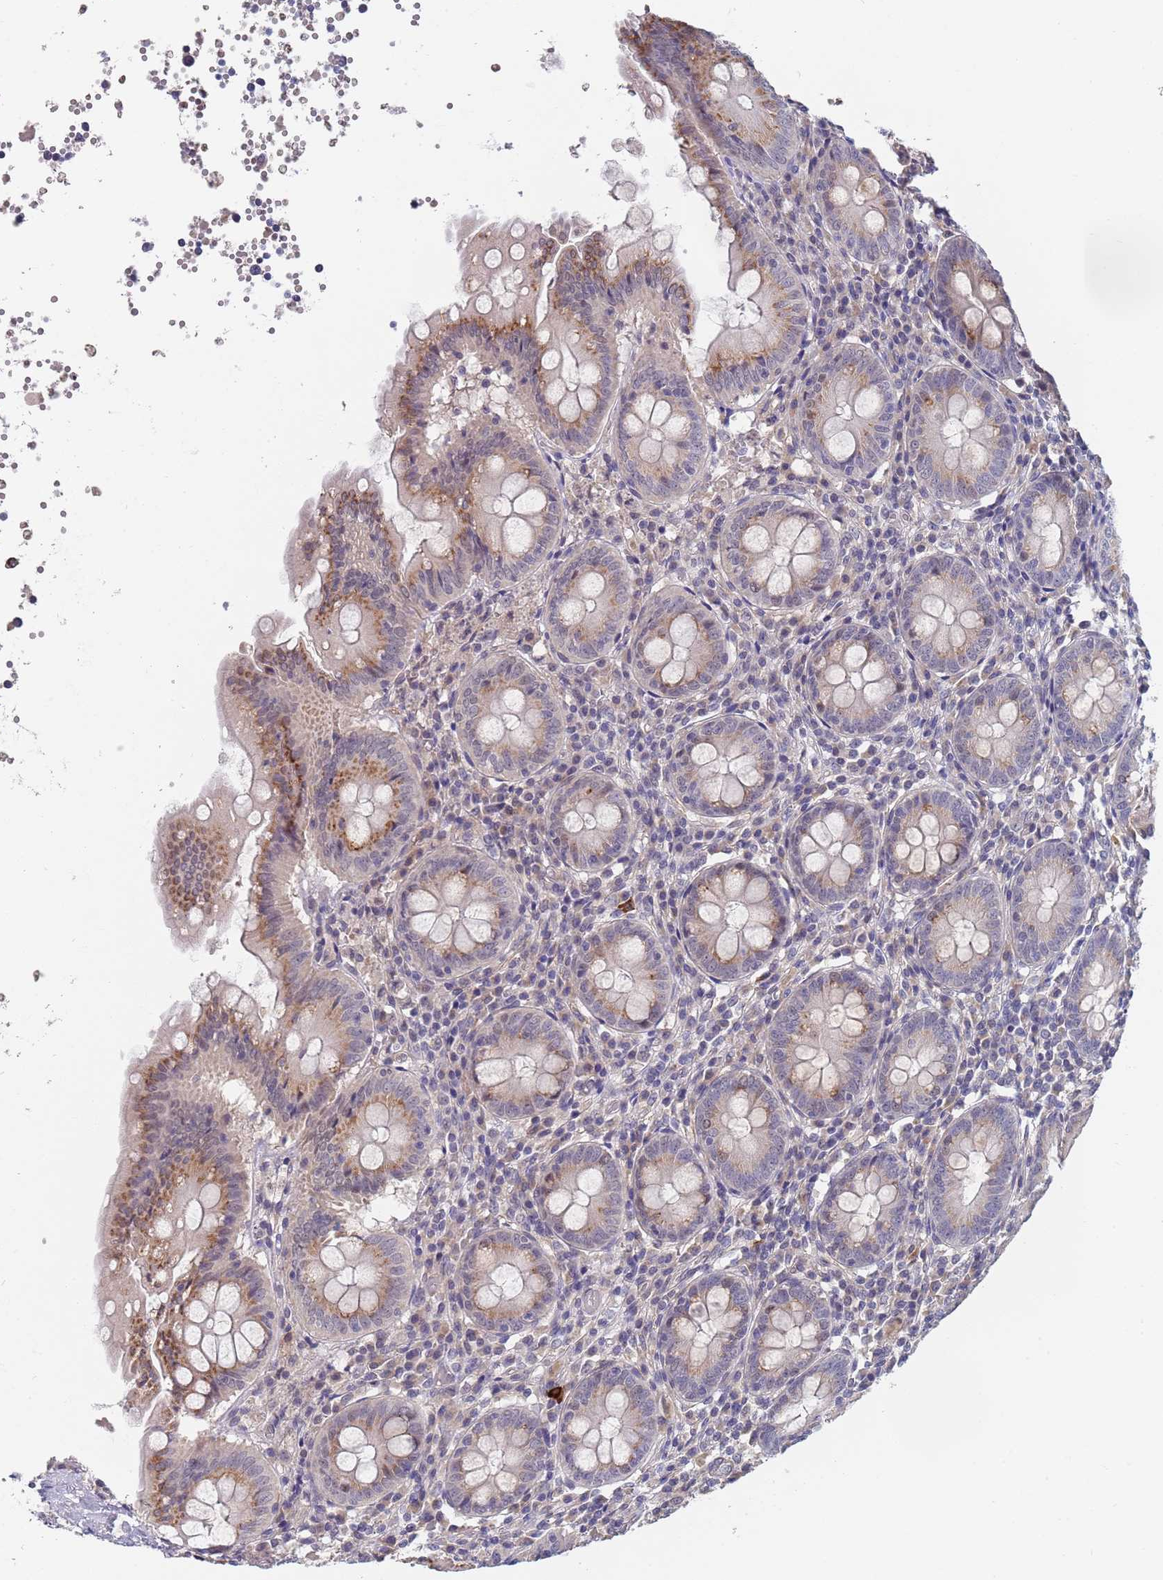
{"staining": {"intensity": "moderate", "quantity": "25%-75%", "location": "cytoplasmic/membranous"}, "tissue": "appendix", "cell_type": "Glandular cells", "image_type": "normal", "snomed": [{"axis": "morphology", "description": "Normal tissue, NOS"}, {"axis": "topography", "description": "Appendix"}], "caption": "Protein staining of benign appendix demonstrates moderate cytoplasmic/membranous positivity in approximately 25%-75% of glandular cells.", "gene": "B4GALT4", "patient": {"sex": "female", "age": 54}}